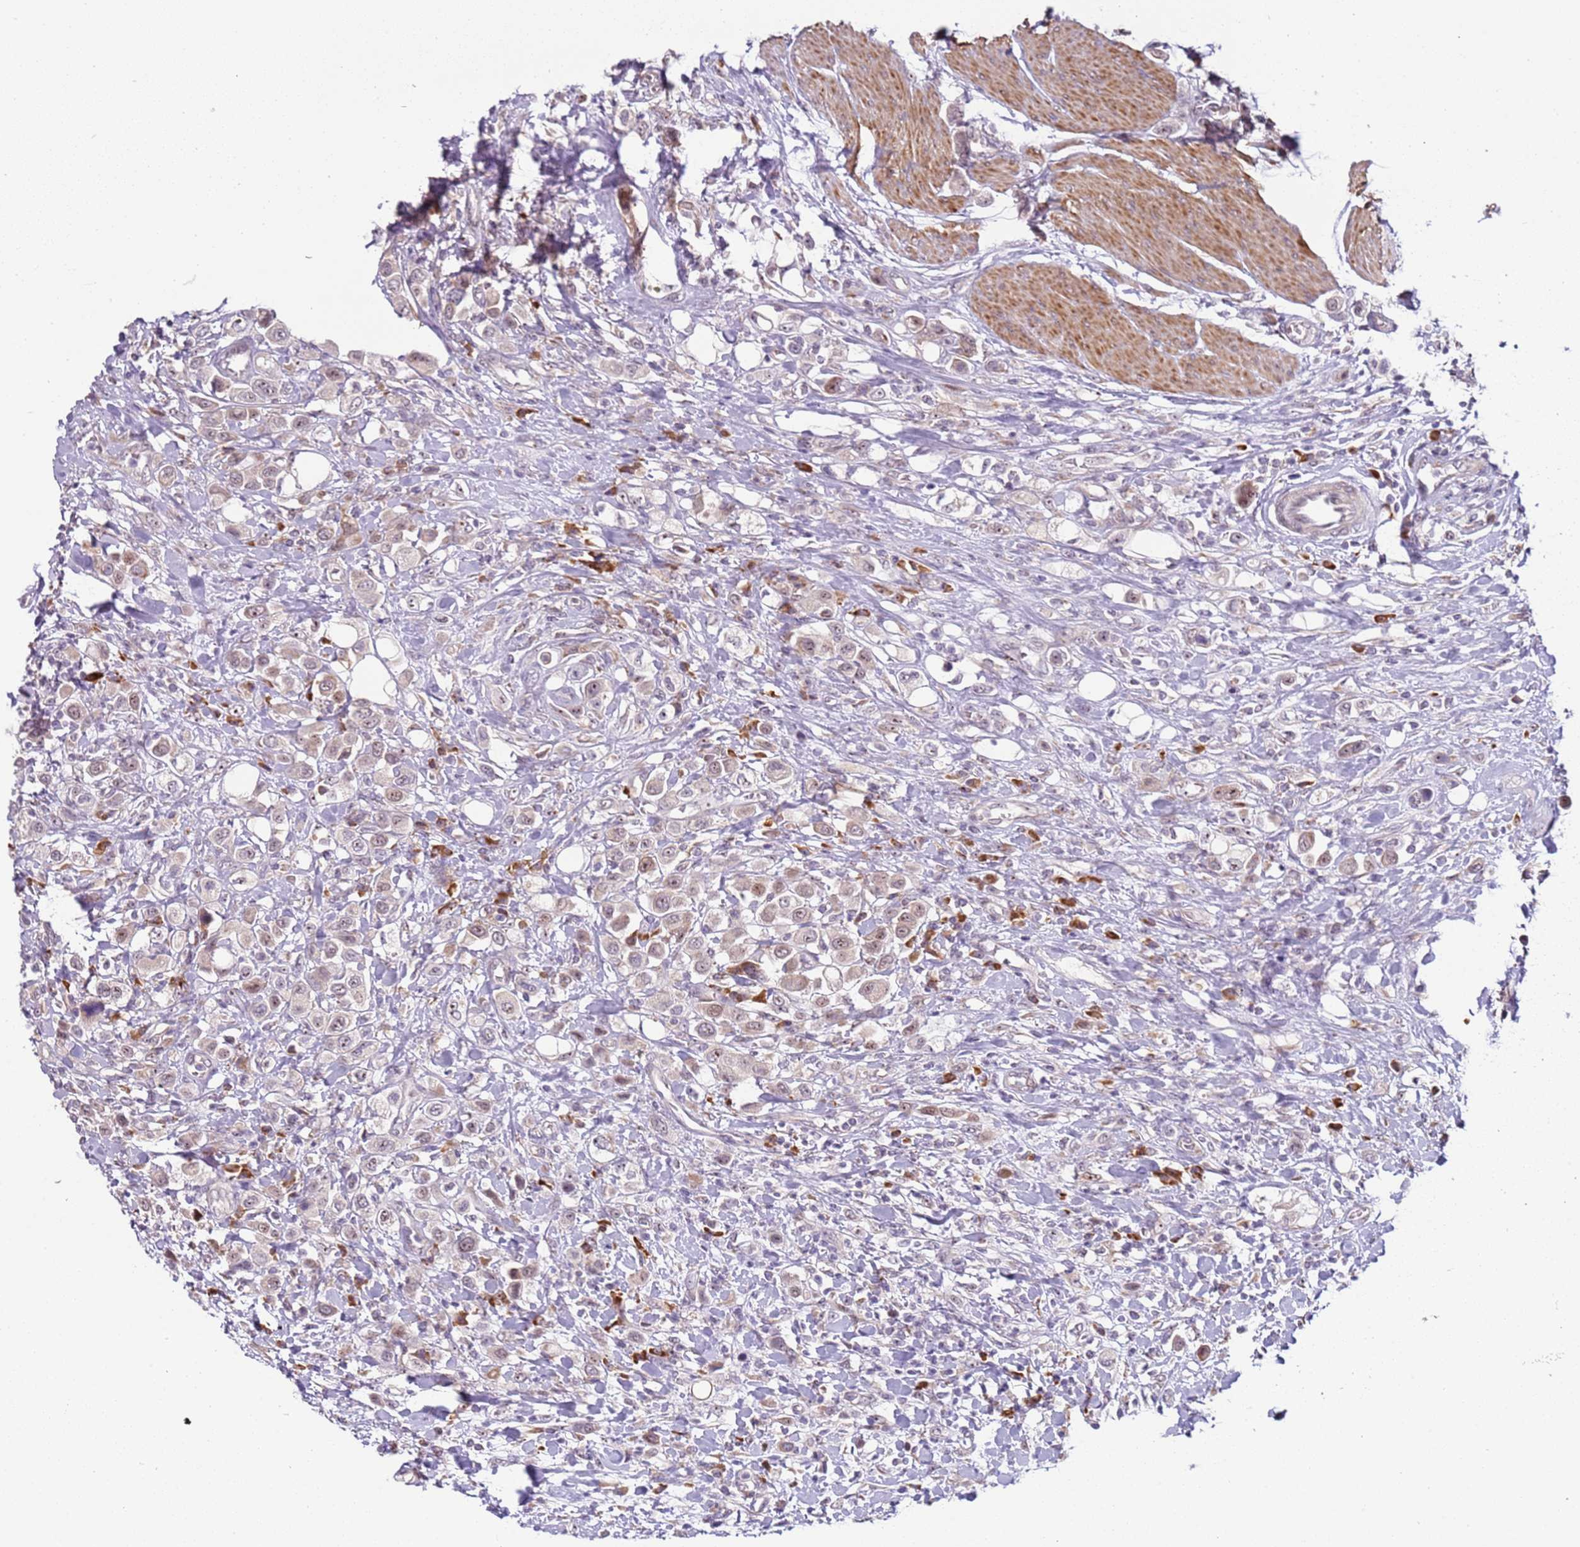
{"staining": {"intensity": "weak", "quantity": ">75%", "location": "nuclear"}, "tissue": "urothelial cancer", "cell_type": "Tumor cells", "image_type": "cancer", "snomed": [{"axis": "morphology", "description": "Urothelial carcinoma, High grade"}, {"axis": "topography", "description": "Urinary bladder"}], "caption": "Protein analysis of urothelial cancer tissue reveals weak nuclear expression in about >75% of tumor cells. The staining is performed using DAB (3,3'-diaminobenzidine) brown chromogen to label protein expression. The nuclei are counter-stained blue using hematoxylin.", "gene": "UCMA", "patient": {"sex": "male", "age": 50}}